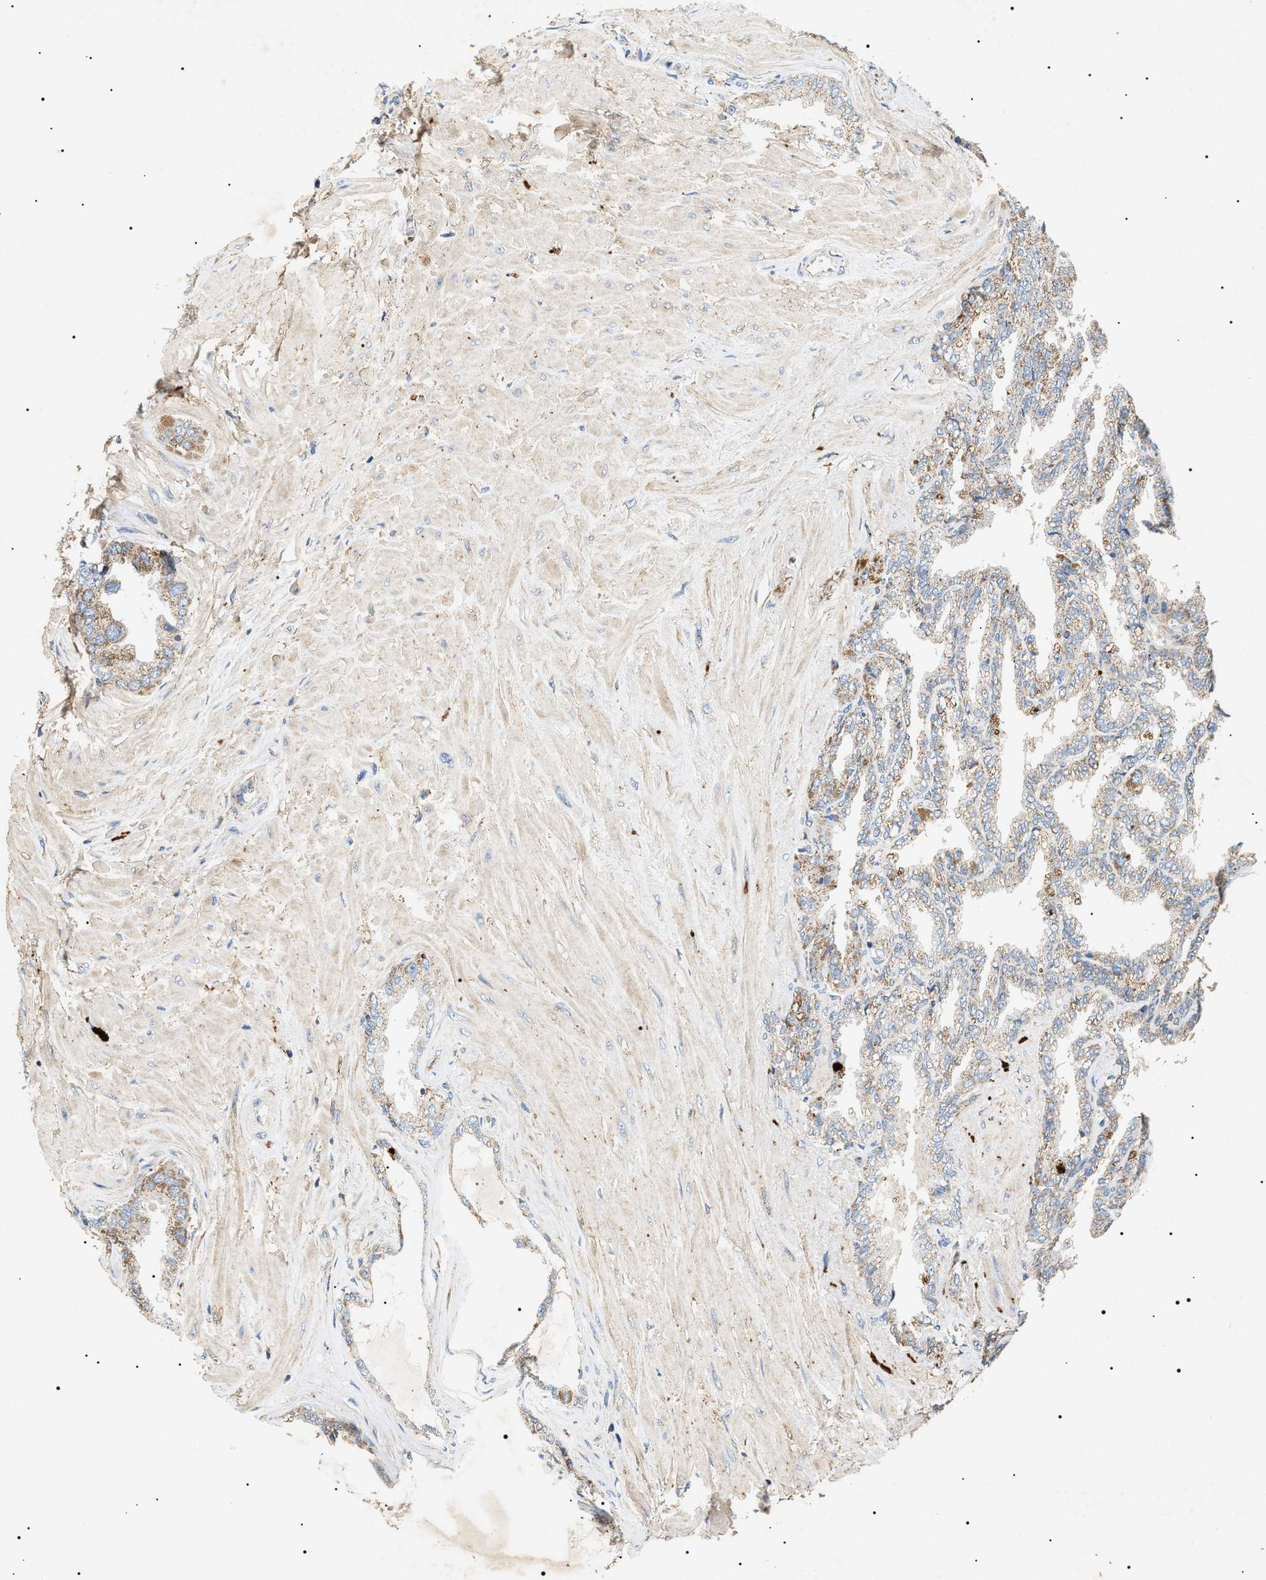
{"staining": {"intensity": "weak", "quantity": ">75%", "location": "cytoplasmic/membranous"}, "tissue": "seminal vesicle", "cell_type": "Glandular cells", "image_type": "normal", "snomed": [{"axis": "morphology", "description": "Normal tissue, NOS"}, {"axis": "topography", "description": "Seminal veicle"}], "caption": "Immunohistochemical staining of normal seminal vesicle demonstrates >75% levels of weak cytoplasmic/membranous protein expression in about >75% of glandular cells. (Stains: DAB (3,3'-diaminobenzidine) in brown, nuclei in blue, Microscopy: brightfield microscopy at high magnification).", "gene": "OXSM", "patient": {"sex": "male", "age": 46}}